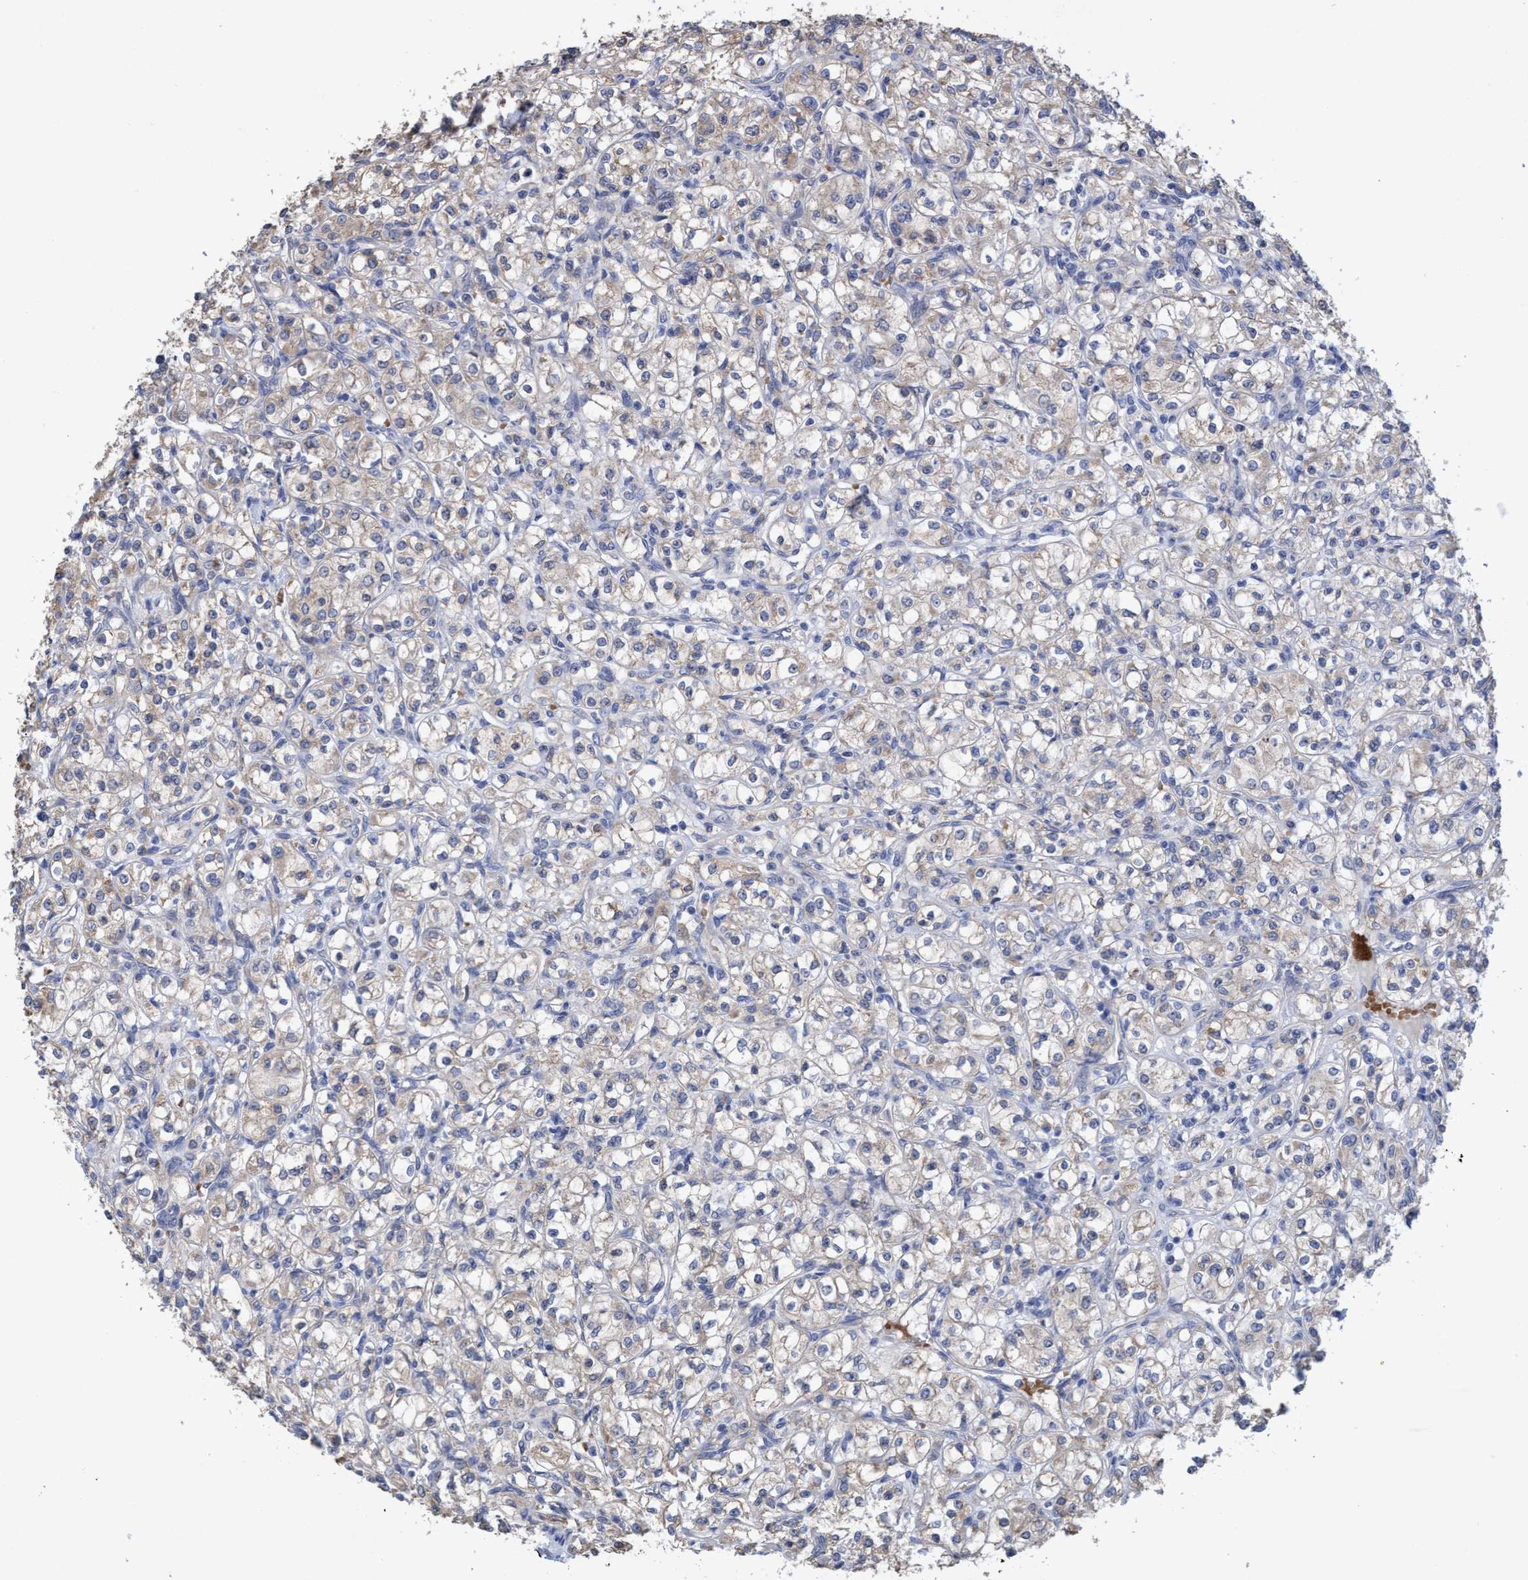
{"staining": {"intensity": "weak", "quantity": "<25%", "location": "cytoplasmic/membranous"}, "tissue": "renal cancer", "cell_type": "Tumor cells", "image_type": "cancer", "snomed": [{"axis": "morphology", "description": "Adenocarcinoma, NOS"}, {"axis": "topography", "description": "Kidney"}], "caption": "Tumor cells are negative for brown protein staining in adenocarcinoma (renal).", "gene": "SEMA4D", "patient": {"sex": "male", "age": 77}}